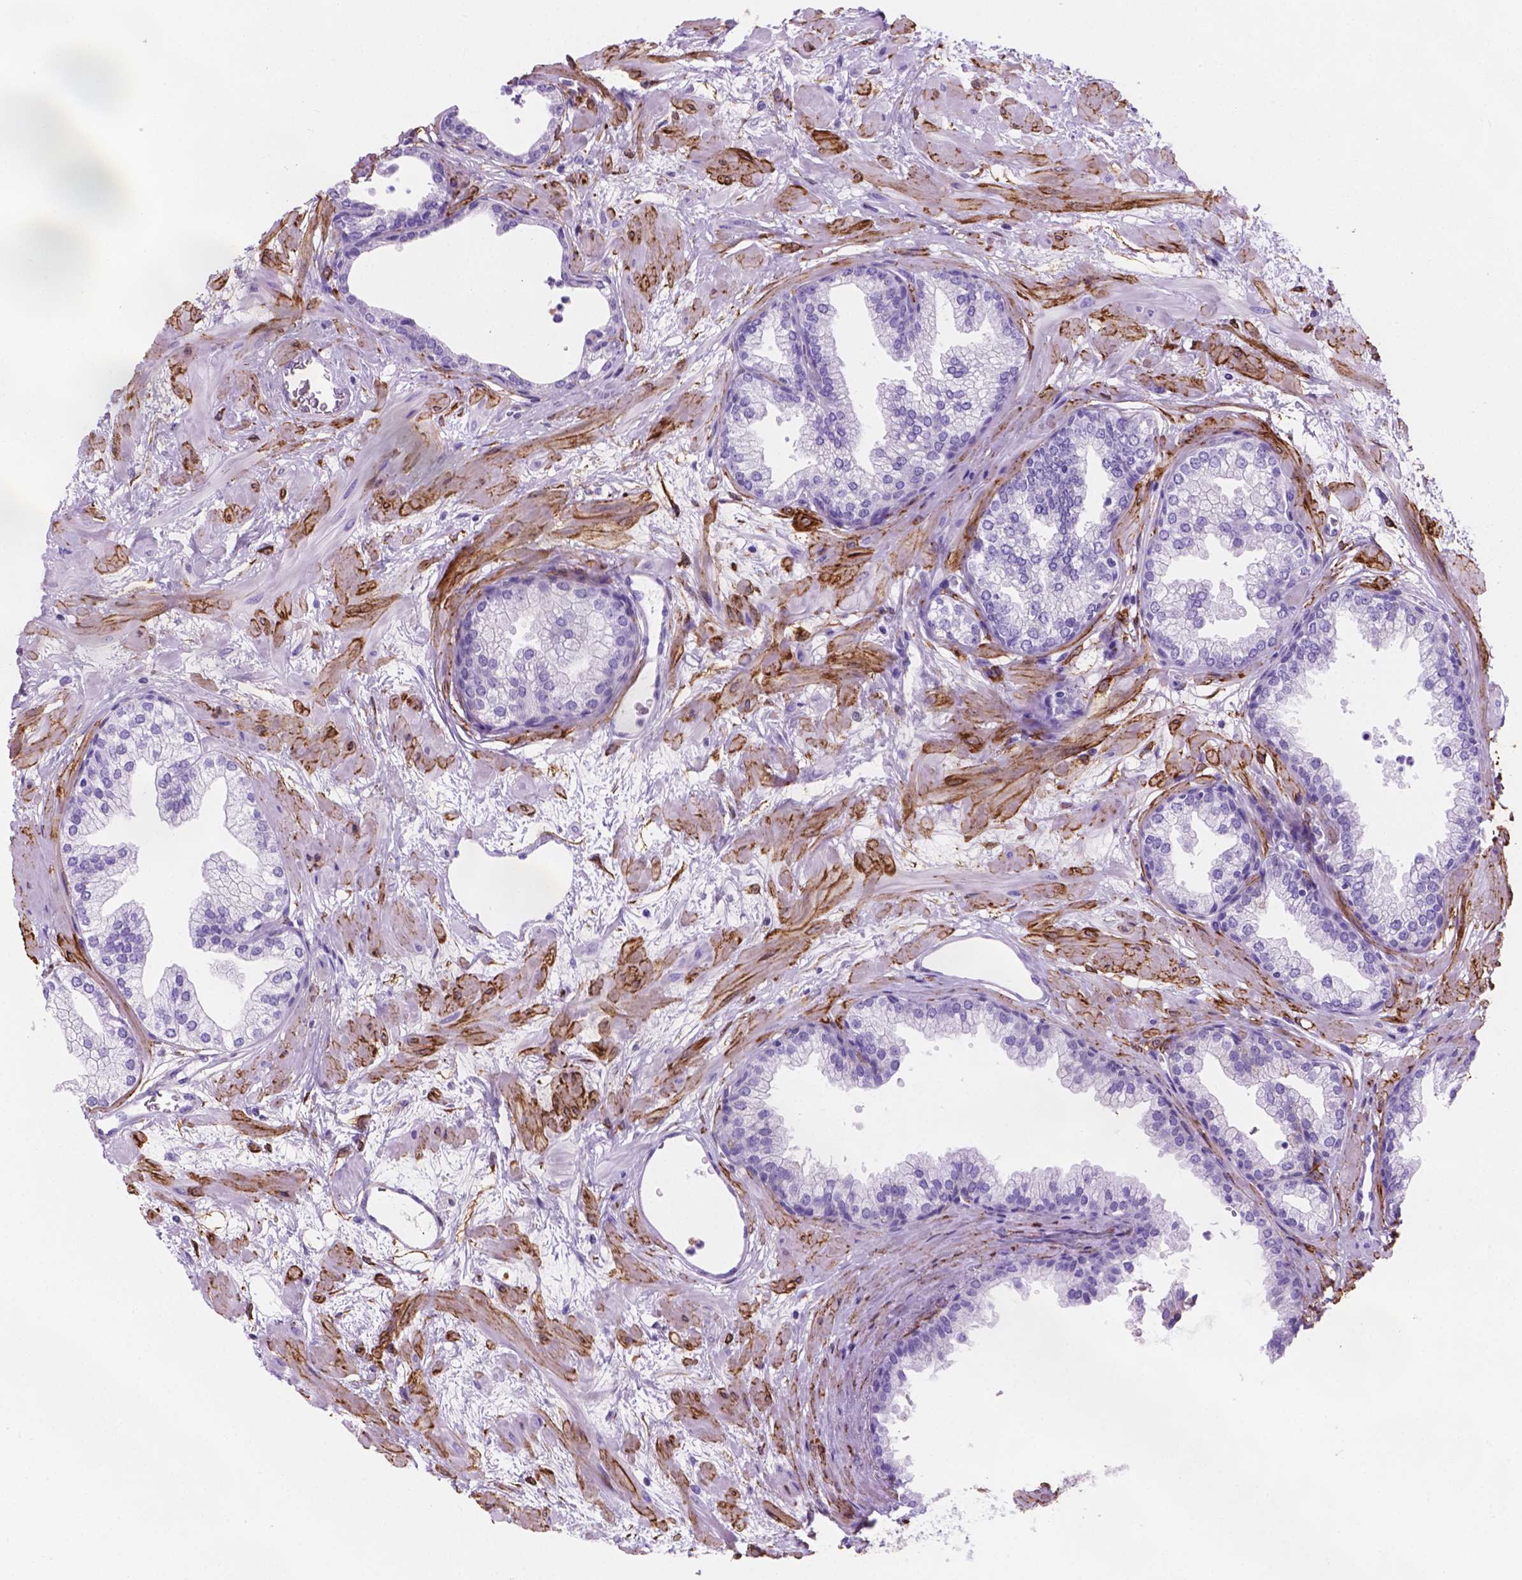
{"staining": {"intensity": "strong", "quantity": "<25%", "location": "cytoplasmic/membranous"}, "tissue": "prostate", "cell_type": "Glandular cells", "image_type": "normal", "snomed": [{"axis": "morphology", "description": "Normal tissue, NOS"}, {"axis": "topography", "description": "Prostate"}], "caption": "Glandular cells demonstrate medium levels of strong cytoplasmic/membranous expression in approximately <25% of cells in unremarkable human prostate. Ihc stains the protein of interest in brown and the nuclei are stained blue.", "gene": "MACF1", "patient": {"sex": "male", "age": 37}}